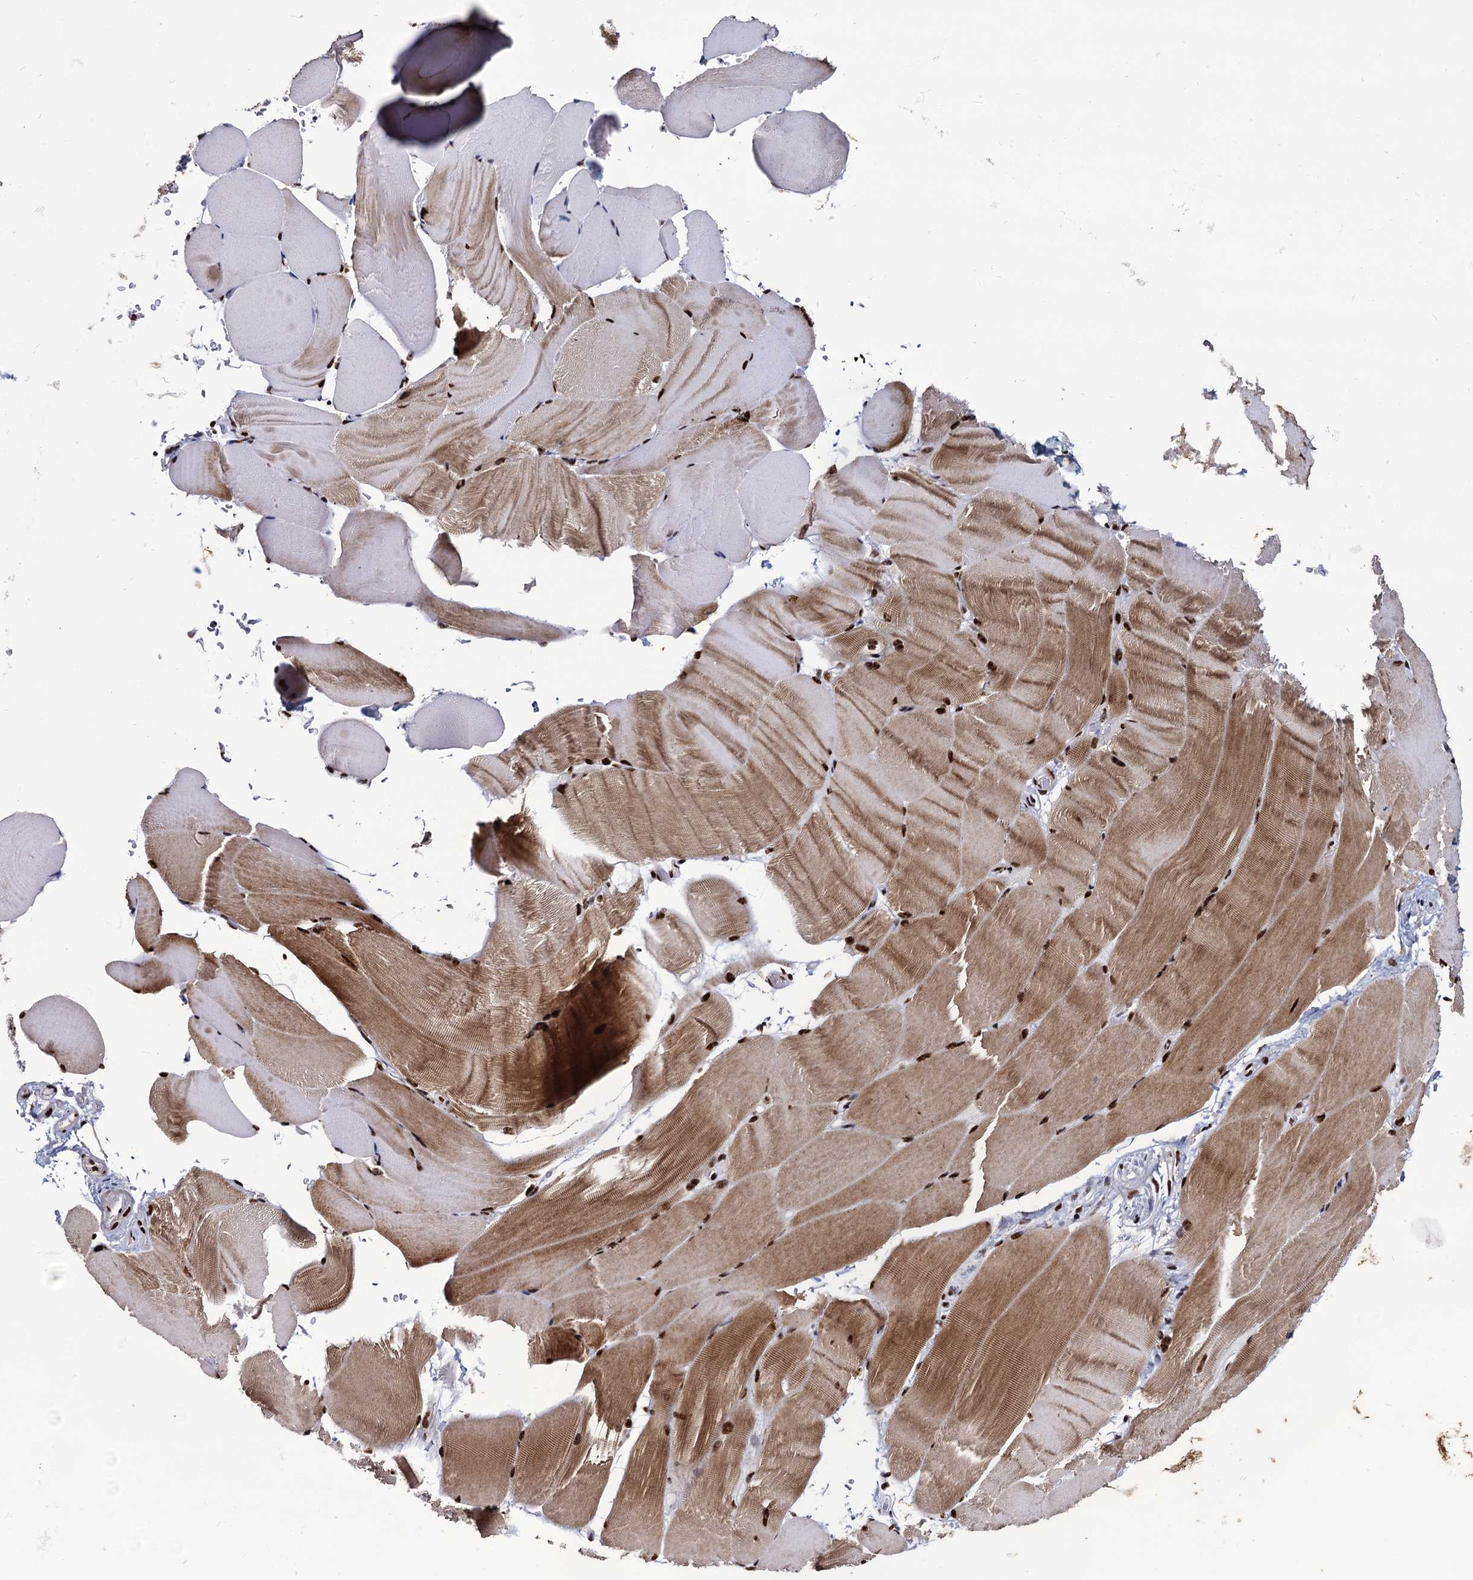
{"staining": {"intensity": "strong", "quantity": ">75%", "location": "cytoplasmic/membranous,nuclear"}, "tissue": "skeletal muscle", "cell_type": "Myocytes", "image_type": "normal", "snomed": [{"axis": "morphology", "description": "Normal tissue, NOS"}, {"axis": "topography", "description": "Skeletal muscle"}, {"axis": "topography", "description": "Parathyroid gland"}], "caption": "Immunohistochemical staining of normal human skeletal muscle reveals >75% levels of strong cytoplasmic/membranous,nuclear protein staining in about >75% of myocytes.", "gene": "RPUSD4", "patient": {"sex": "female", "age": 37}}